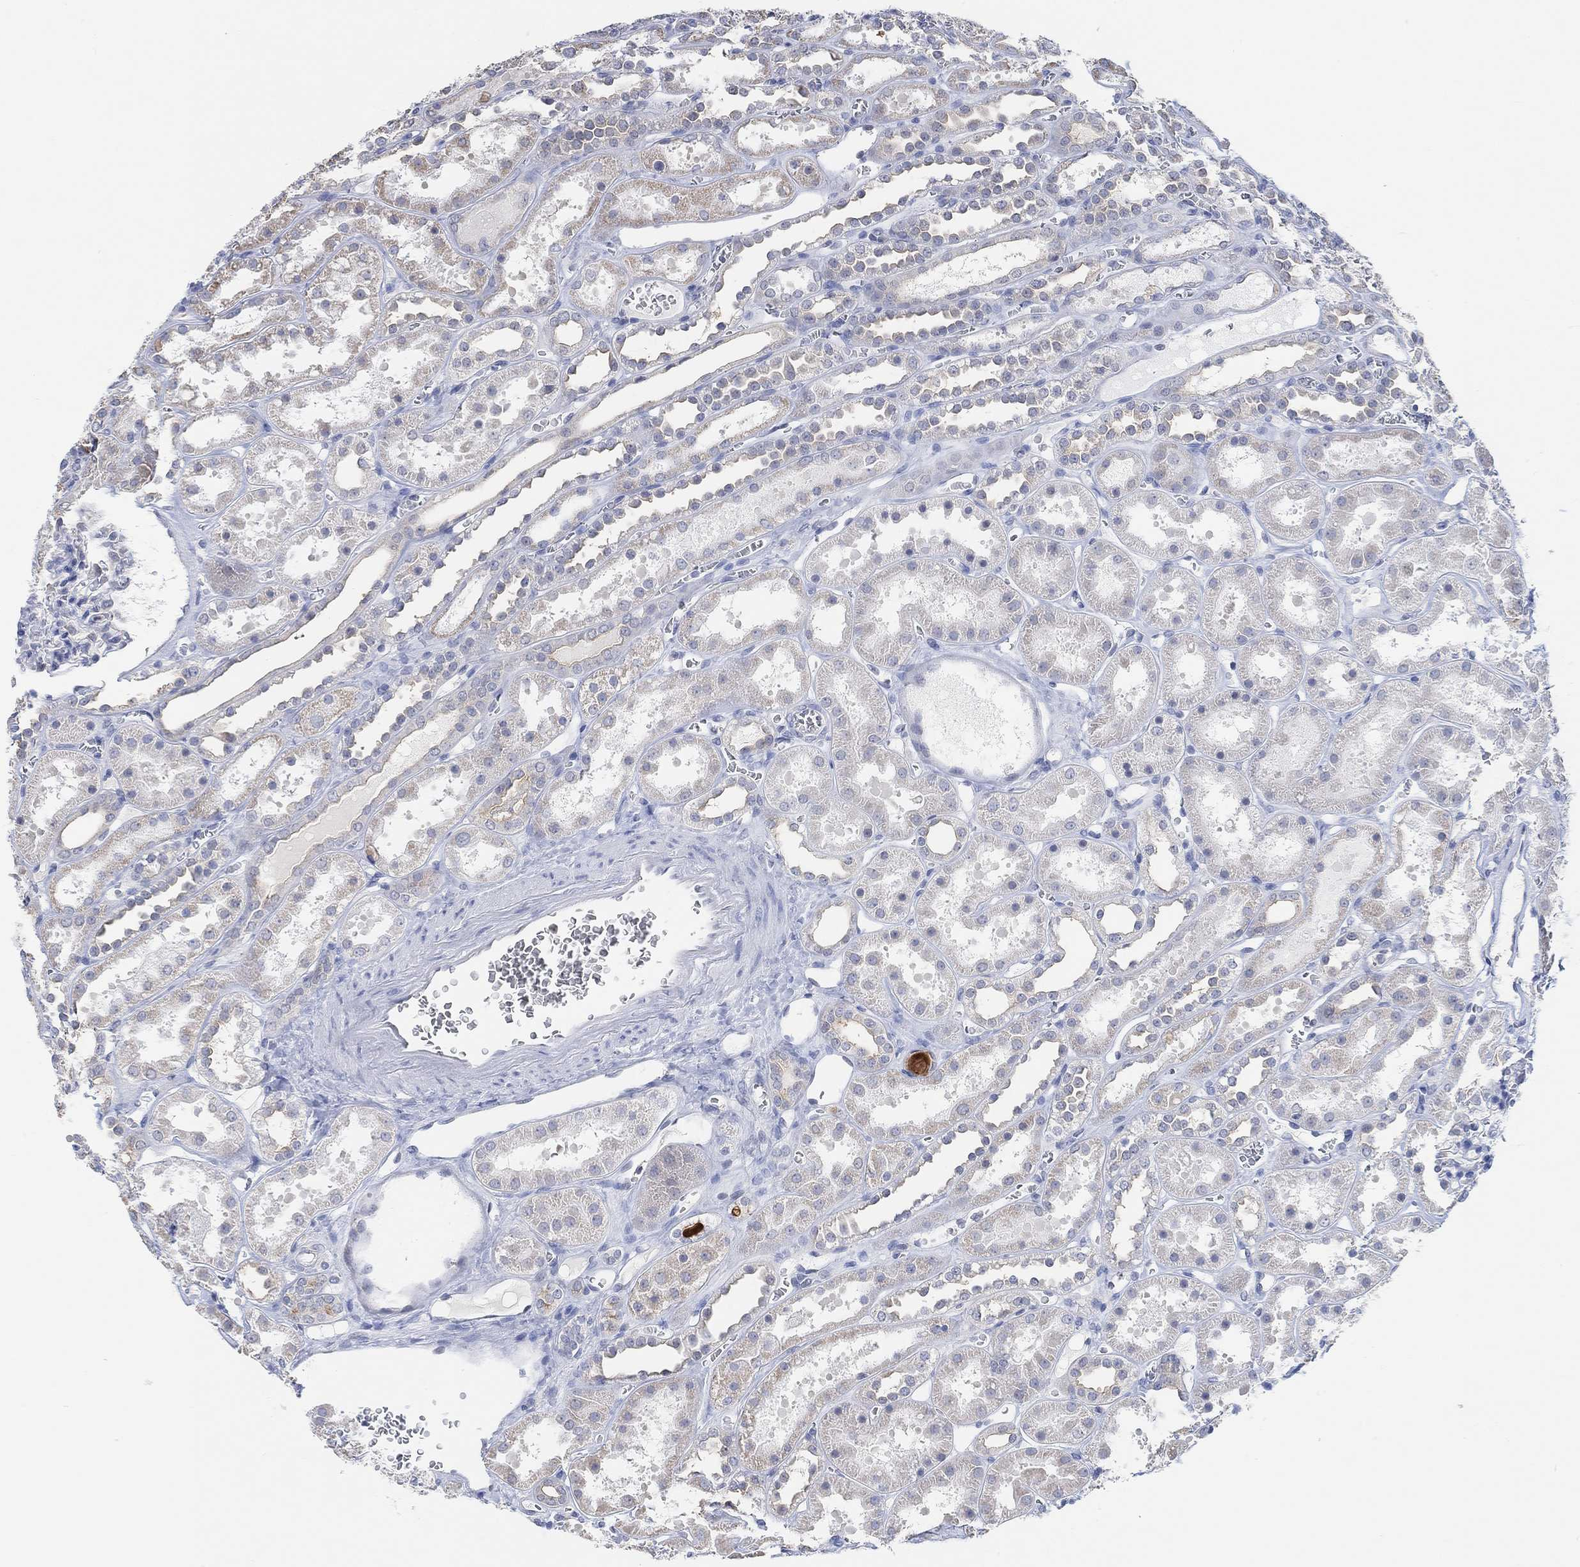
{"staining": {"intensity": "negative", "quantity": "none", "location": "none"}, "tissue": "kidney", "cell_type": "Cells in glomeruli", "image_type": "normal", "snomed": [{"axis": "morphology", "description": "Normal tissue, NOS"}, {"axis": "topography", "description": "Kidney"}], "caption": "Immunohistochemistry (IHC) micrograph of unremarkable kidney: kidney stained with DAB reveals no significant protein staining in cells in glomeruli.", "gene": "MUC1", "patient": {"sex": "female", "age": 41}}